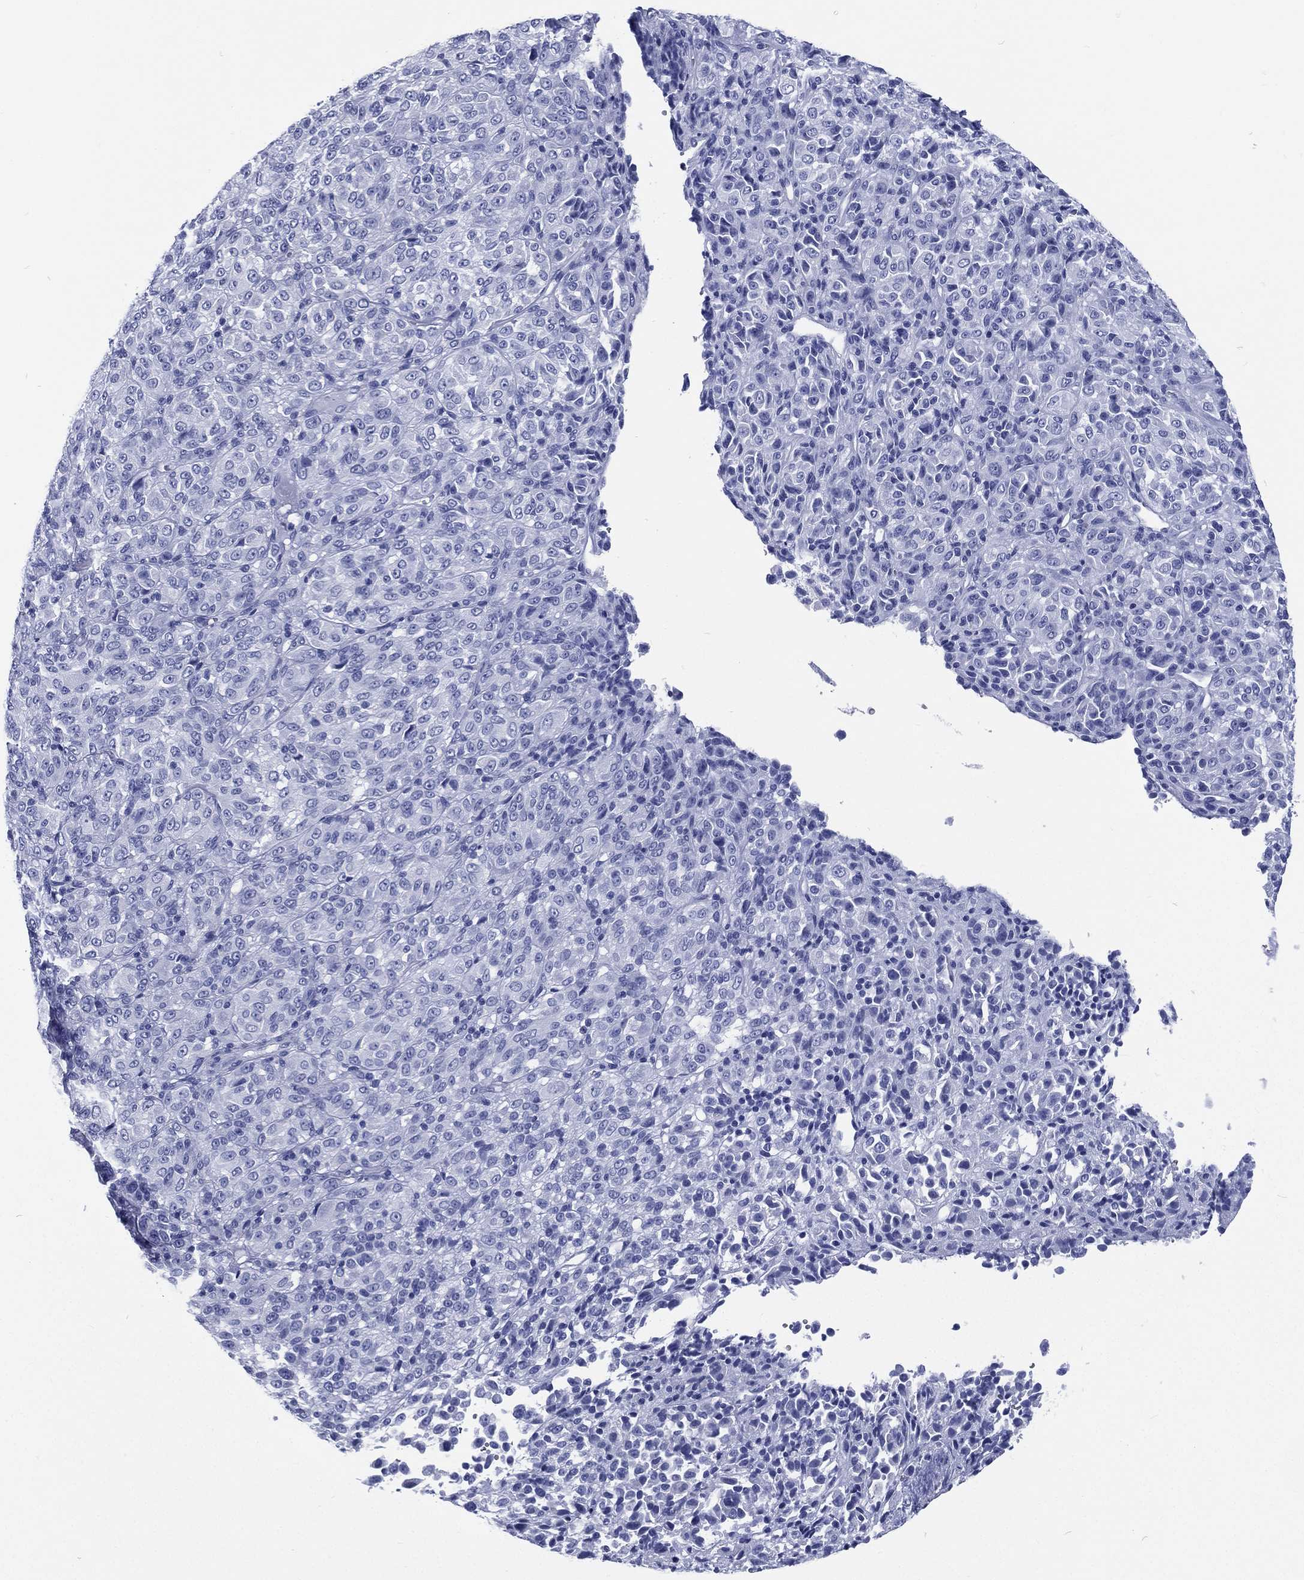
{"staining": {"intensity": "negative", "quantity": "none", "location": "none"}, "tissue": "melanoma", "cell_type": "Tumor cells", "image_type": "cancer", "snomed": [{"axis": "morphology", "description": "Malignant melanoma, Metastatic site"}, {"axis": "topography", "description": "Brain"}], "caption": "IHC photomicrograph of neoplastic tissue: human melanoma stained with DAB (3,3'-diaminobenzidine) reveals no significant protein staining in tumor cells.", "gene": "RSPH4A", "patient": {"sex": "female", "age": 56}}